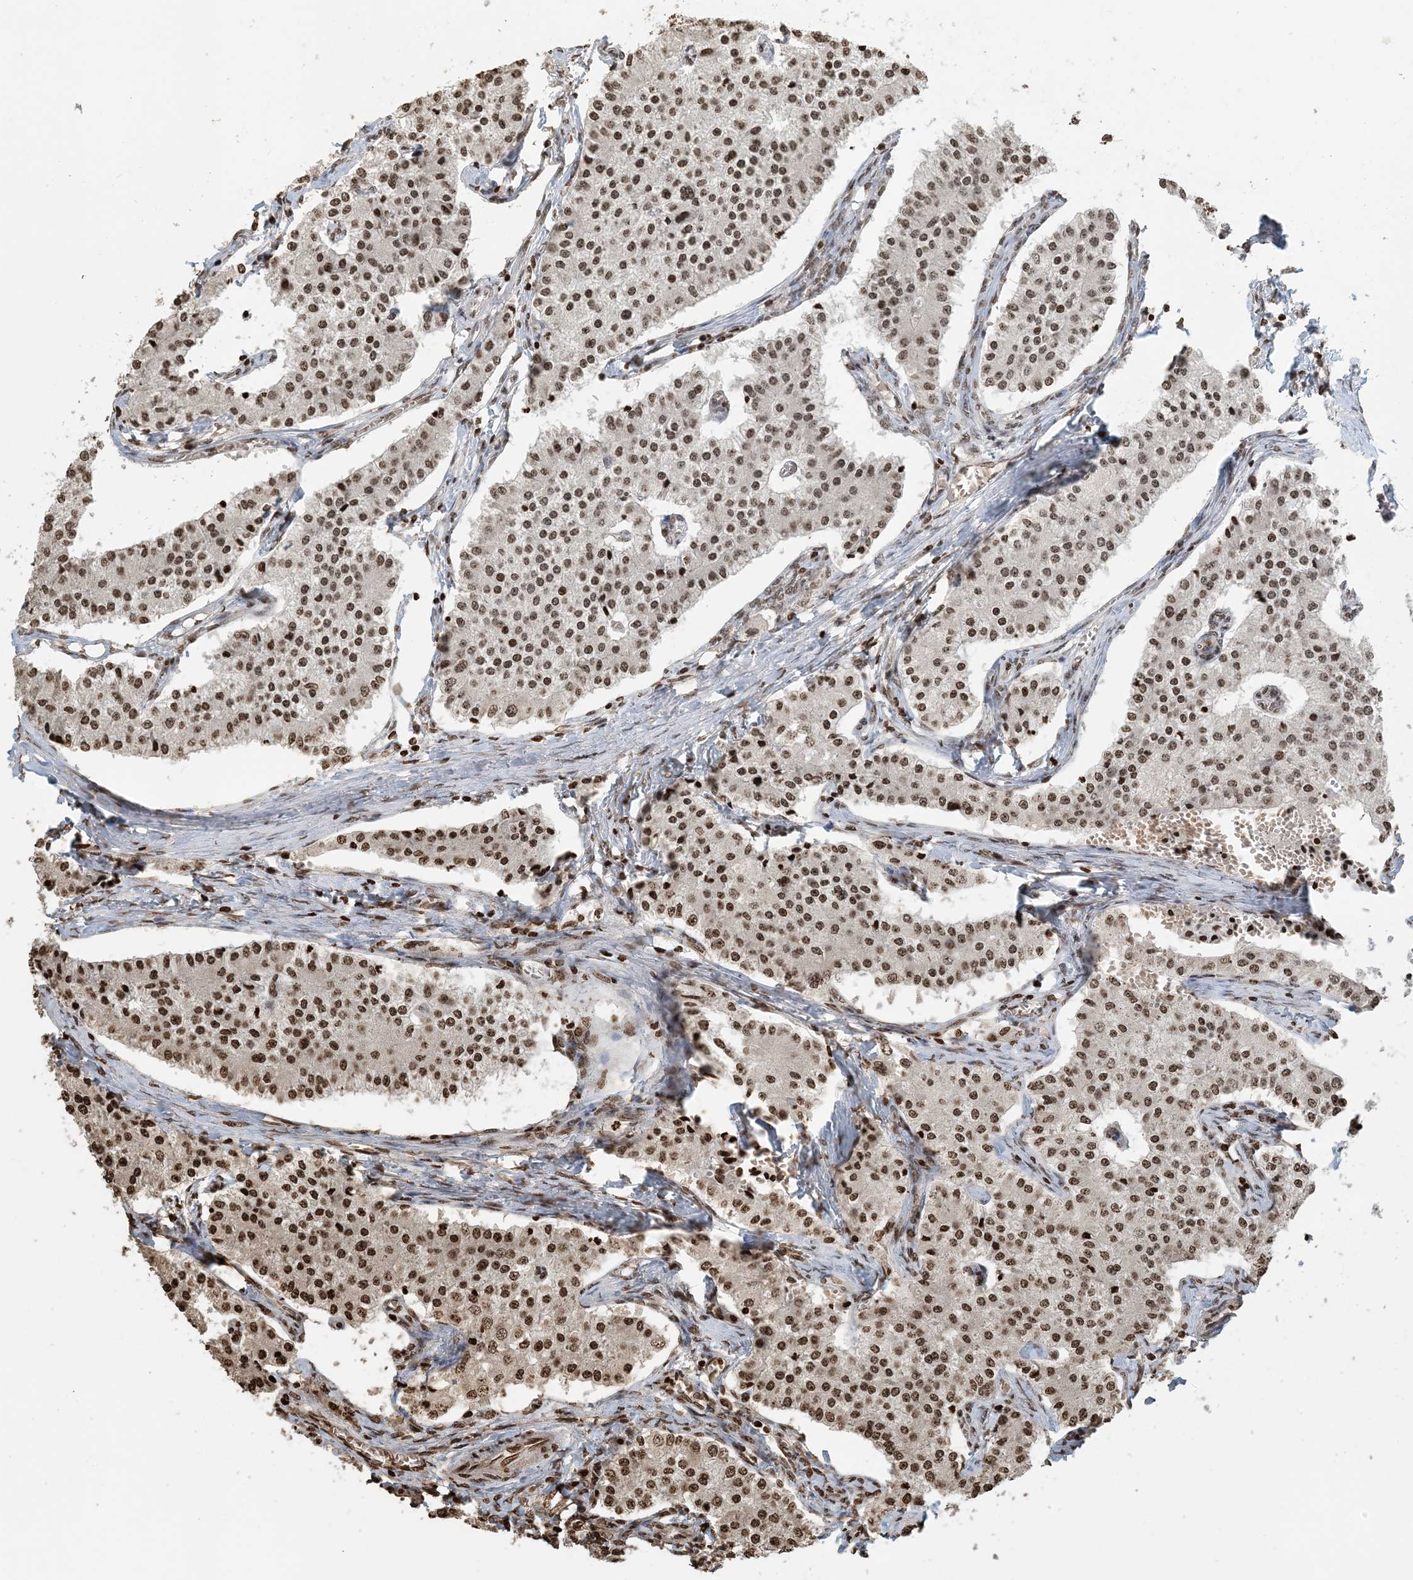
{"staining": {"intensity": "moderate", "quantity": ">75%", "location": "nuclear"}, "tissue": "carcinoid", "cell_type": "Tumor cells", "image_type": "cancer", "snomed": [{"axis": "morphology", "description": "Carcinoid, malignant, NOS"}, {"axis": "topography", "description": "Colon"}], "caption": "IHC photomicrograph of carcinoid stained for a protein (brown), which exhibits medium levels of moderate nuclear staining in approximately >75% of tumor cells.", "gene": "H3-3B", "patient": {"sex": "female", "age": 52}}